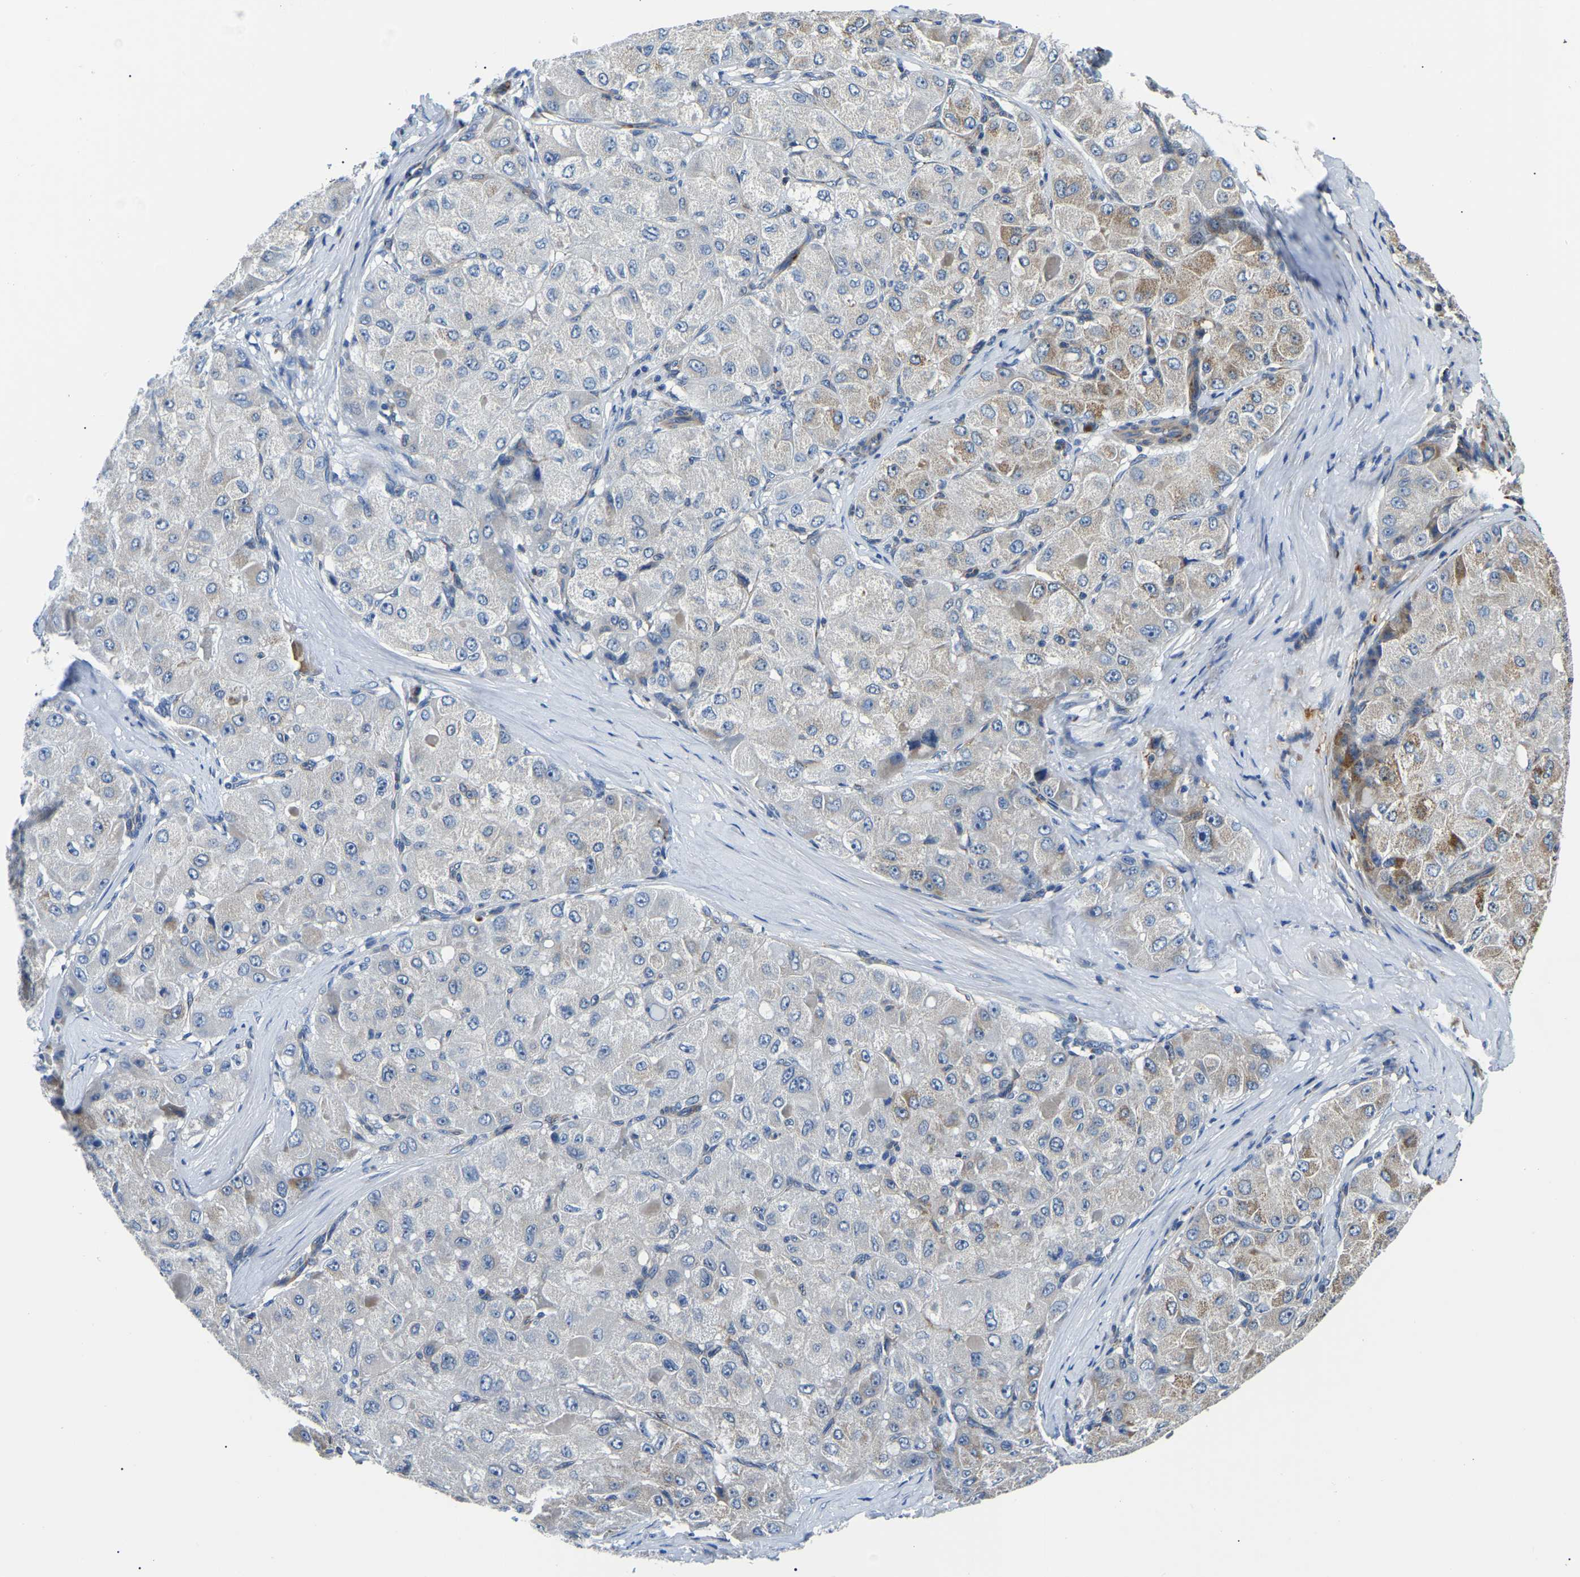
{"staining": {"intensity": "weak", "quantity": "<25%", "location": "cytoplasmic/membranous"}, "tissue": "liver cancer", "cell_type": "Tumor cells", "image_type": "cancer", "snomed": [{"axis": "morphology", "description": "Carcinoma, Hepatocellular, NOS"}, {"axis": "topography", "description": "Liver"}], "caption": "IHC micrograph of liver hepatocellular carcinoma stained for a protein (brown), which reveals no expression in tumor cells.", "gene": "PPM1E", "patient": {"sex": "male", "age": 80}}